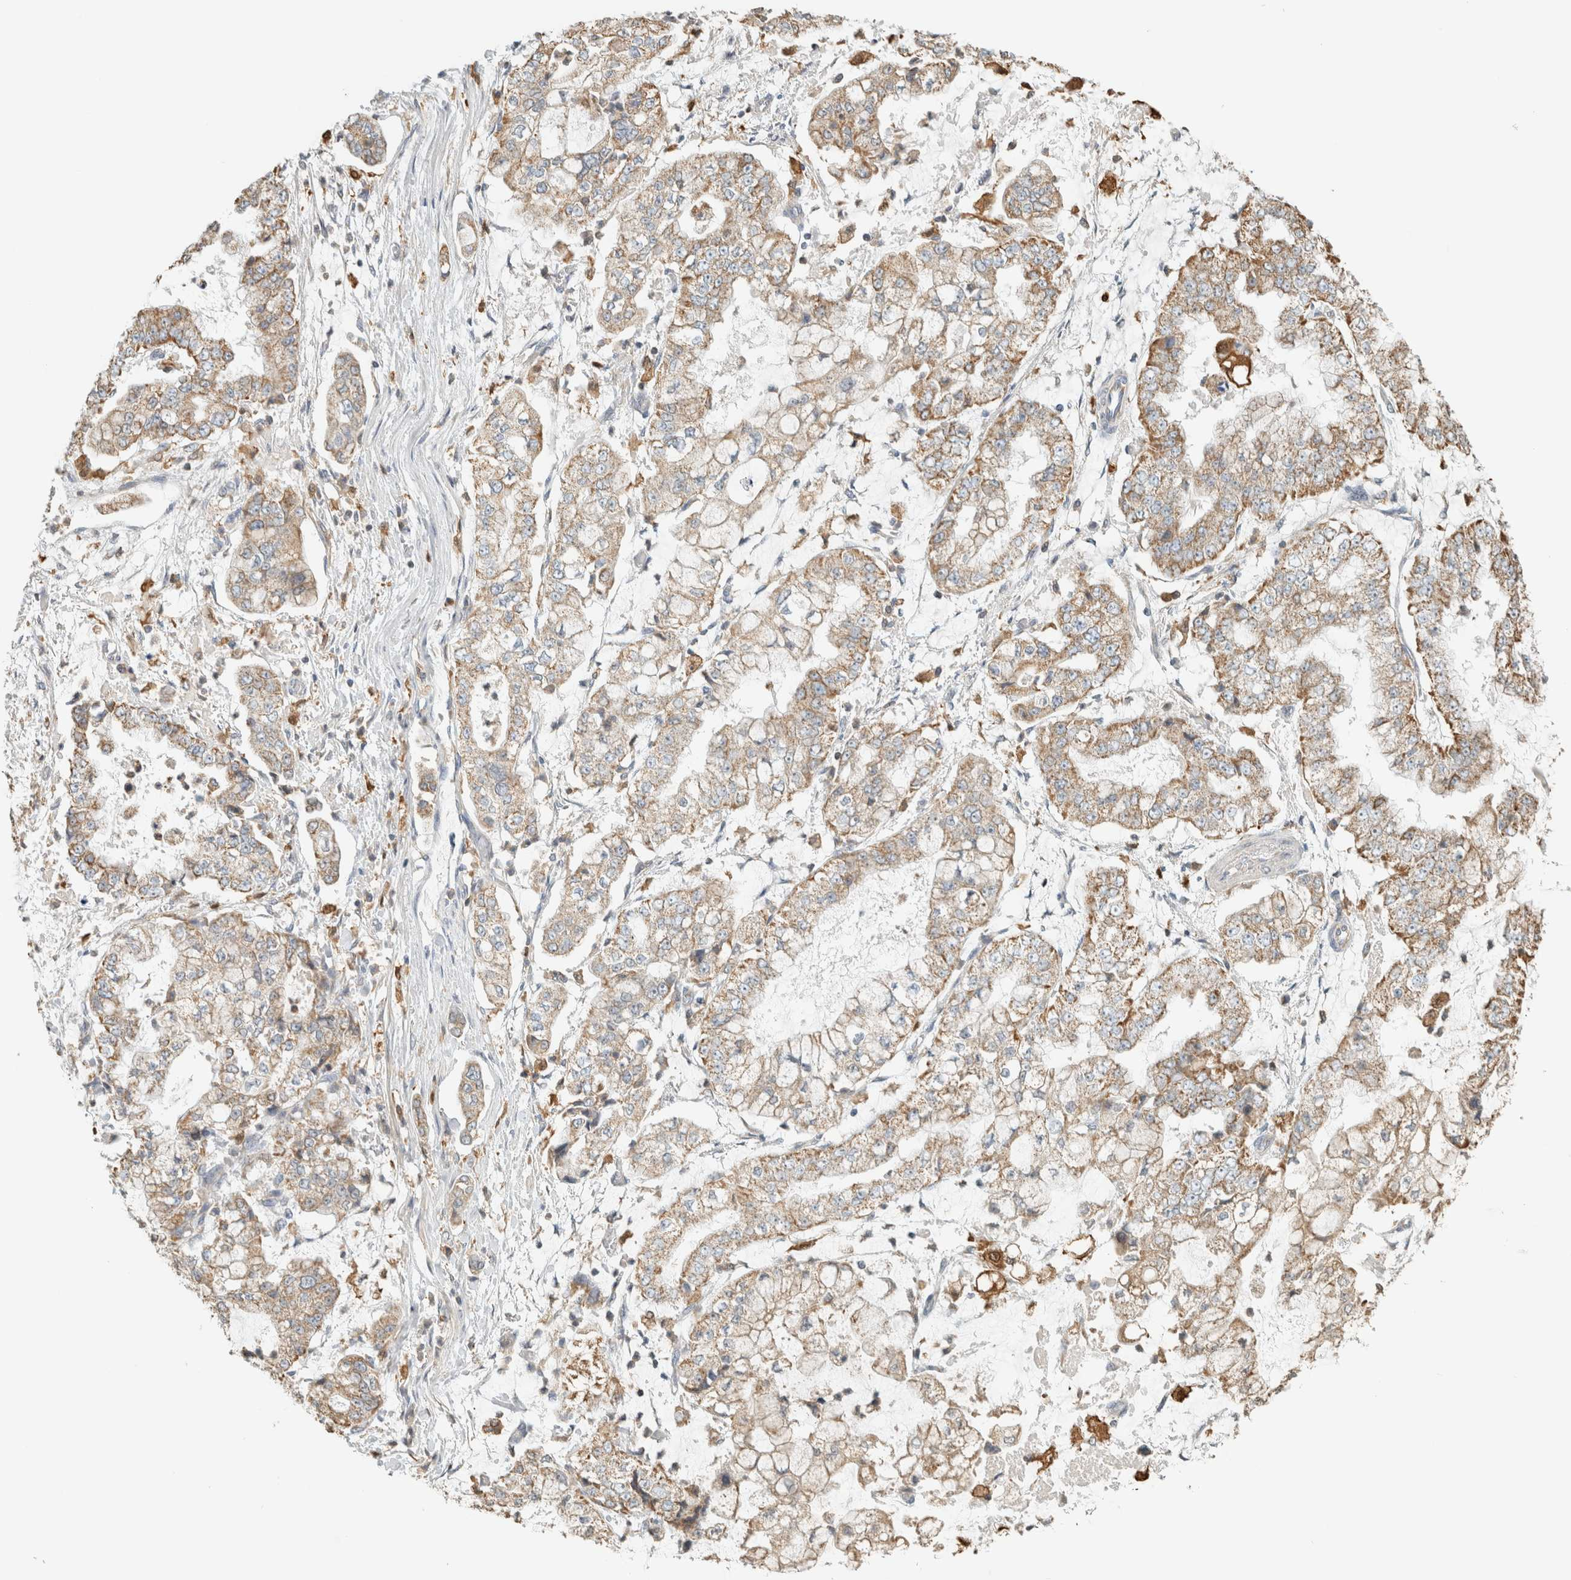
{"staining": {"intensity": "weak", "quantity": ">75%", "location": "cytoplasmic/membranous"}, "tissue": "stomach cancer", "cell_type": "Tumor cells", "image_type": "cancer", "snomed": [{"axis": "morphology", "description": "Adenocarcinoma, NOS"}, {"axis": "topography", "description": "Stomach"}], "caption": "About >75% of tumor cells in stomach adenocarcinoma display weak cytoplasmic/membranous protein expression as visualized by brown immunohistochemical staining.", "gene": "CAPG", "patient": {"sex": "male", "age": 76}}